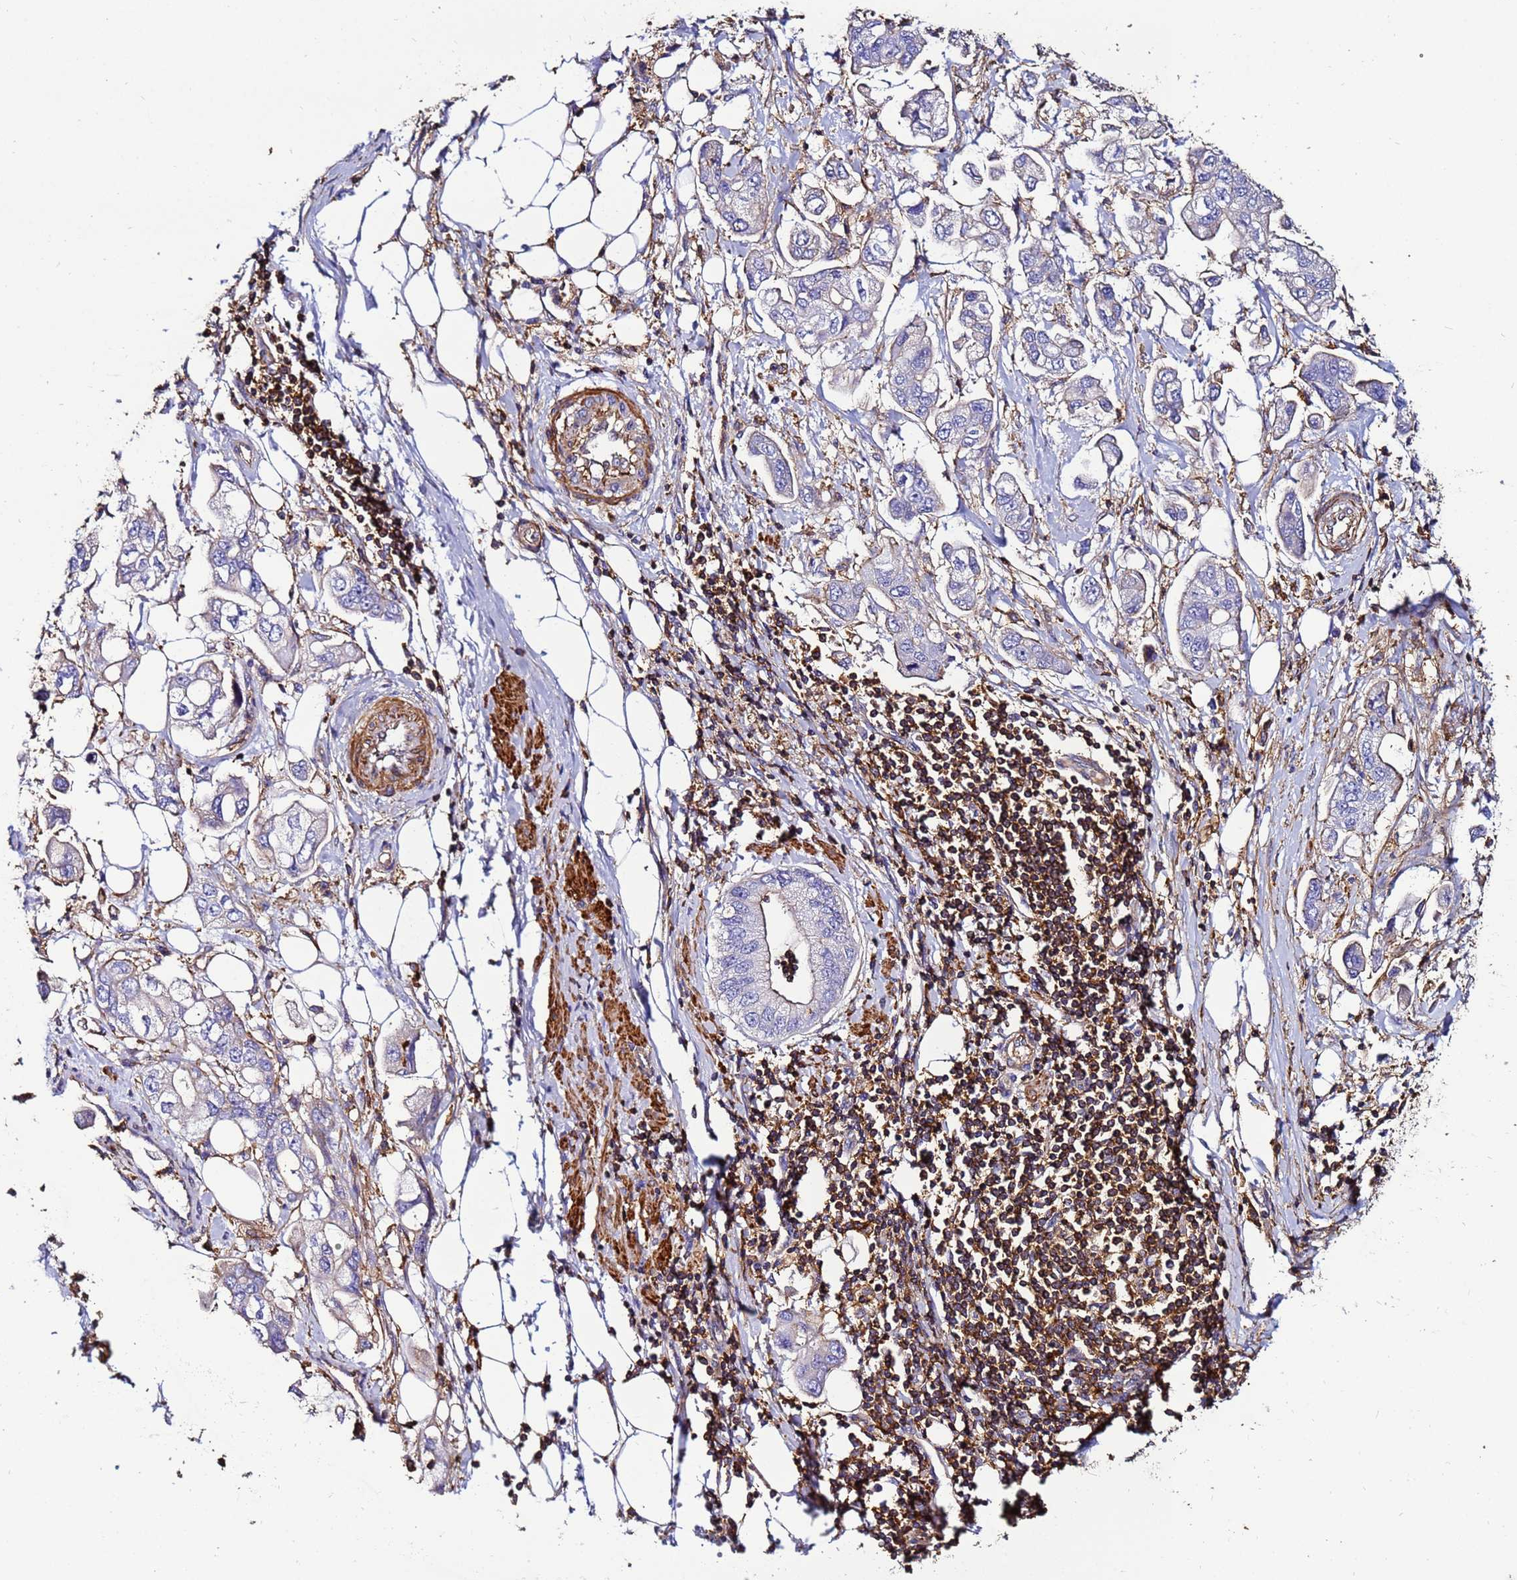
{"staining": {"intensity": "negative", "quantity": "none", "location": "none"}, "tissue": "stomach cancer", "cell_type": "Tumor cells", "image_type": "cancer", "snomed": [{"axis": "morphology", "description": "Adenocarcinoma, NOS"}, {"axis": "topography", "description": "Stomach"}], "caption": "This is an immunohistochemistry photomicrograph of stomach cancer (adenocarcinoma). There is no staining in tumor cells.", "gene": "ACTB", "patient": {"sex": "male", "age": 62}}